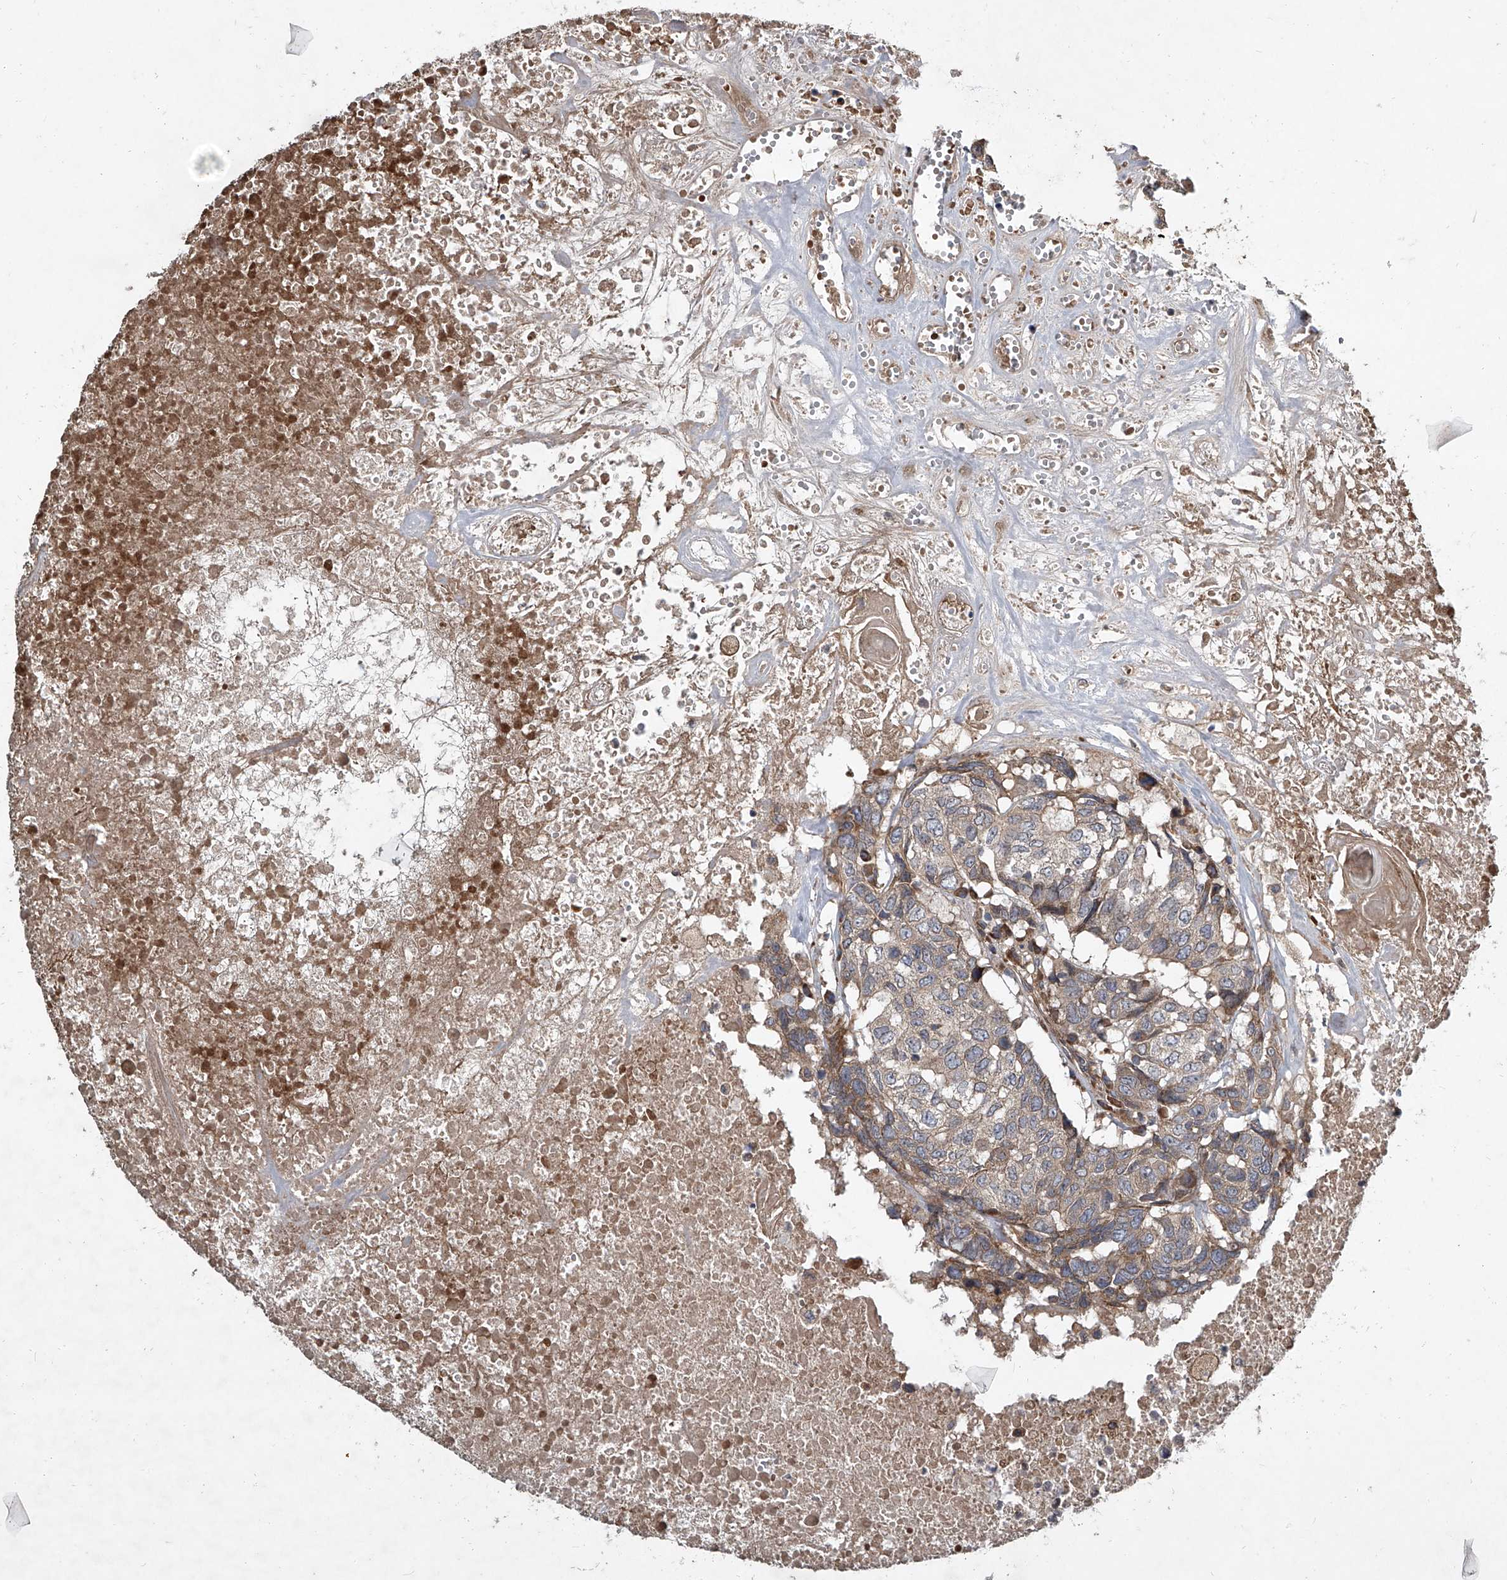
{"staining": {"intensity": "weak", "quantity": ">75%", "location": "cytoplasmic/membranous"}, "tissue": "head and neck cancer", "cell_type": "Tumor cells", "image_type": "cancer", "snomed": [{"axis": "morphology", "description": "Squamous cell carcinoma, NOS"}, {"axis": "topography", "description": "Head-Neck"}], "caption": "Immunohistochemistry (IHC) (DAB (3,3'-diaminobenzidine)) staining of human head and neck squamous cell carcinoma shows weak cytoplasmic/membranous protein staining in approximately >75% of tumor cells.", "gene": "EVA1C", "patient": {"sex": "male", "age": 66}}